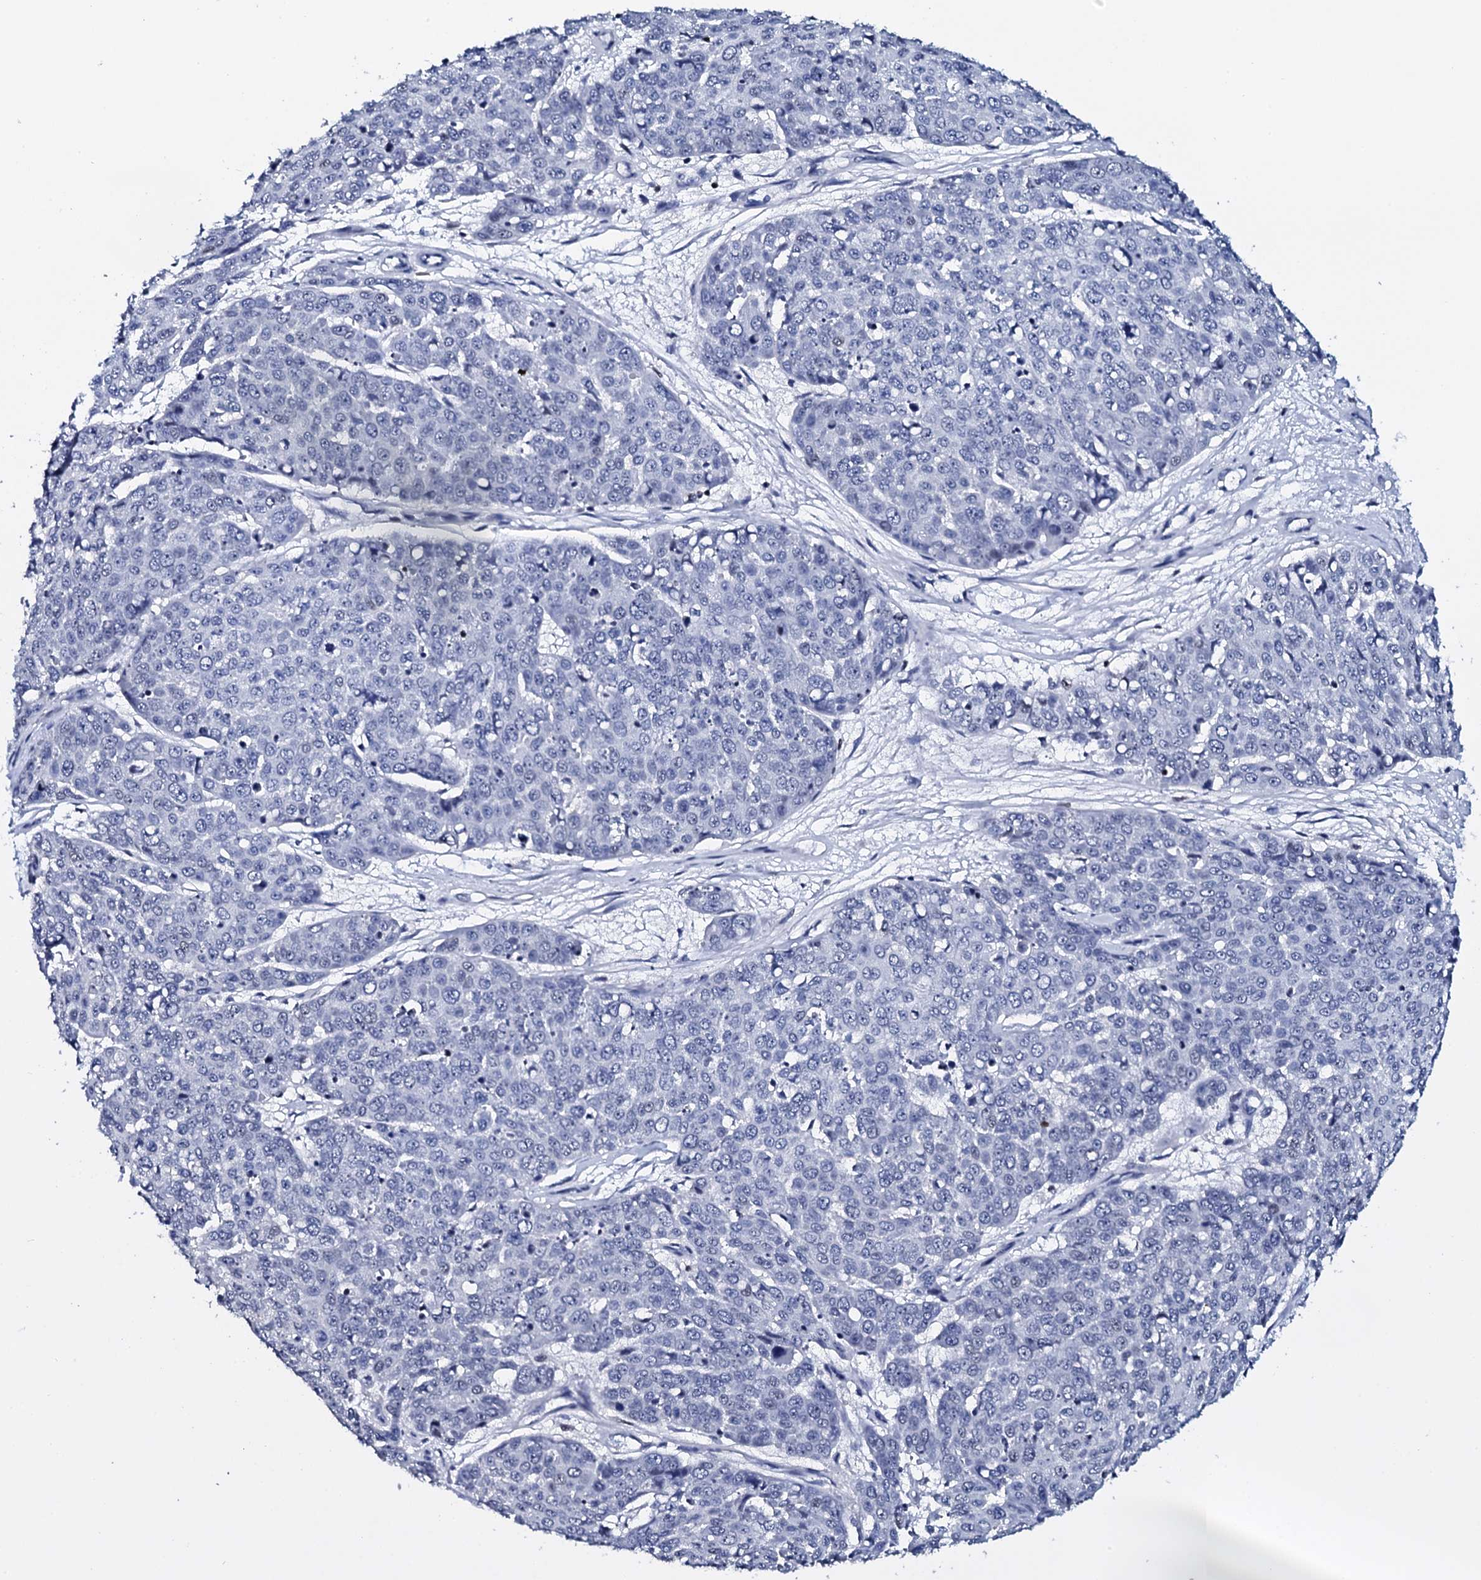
{"staining": {"intensity": "negative", "quantity": "none", "location": "none"}, "tissue": "skin cancer", "cell_type": "Tumor cells", "image_type": "cancer", "snomed": [{"axis": "morphology", "description": "Squamous cell carcinoma, NOS"}, {"axis": "topography", "description": "Skin"}], "caption": "Squamous cell carcinoma (skin) stained for a protein using IHC demonstrates no staining tumor cells.", "gene": "NPM2", "patient": {"sex": "male", "age": 71}}